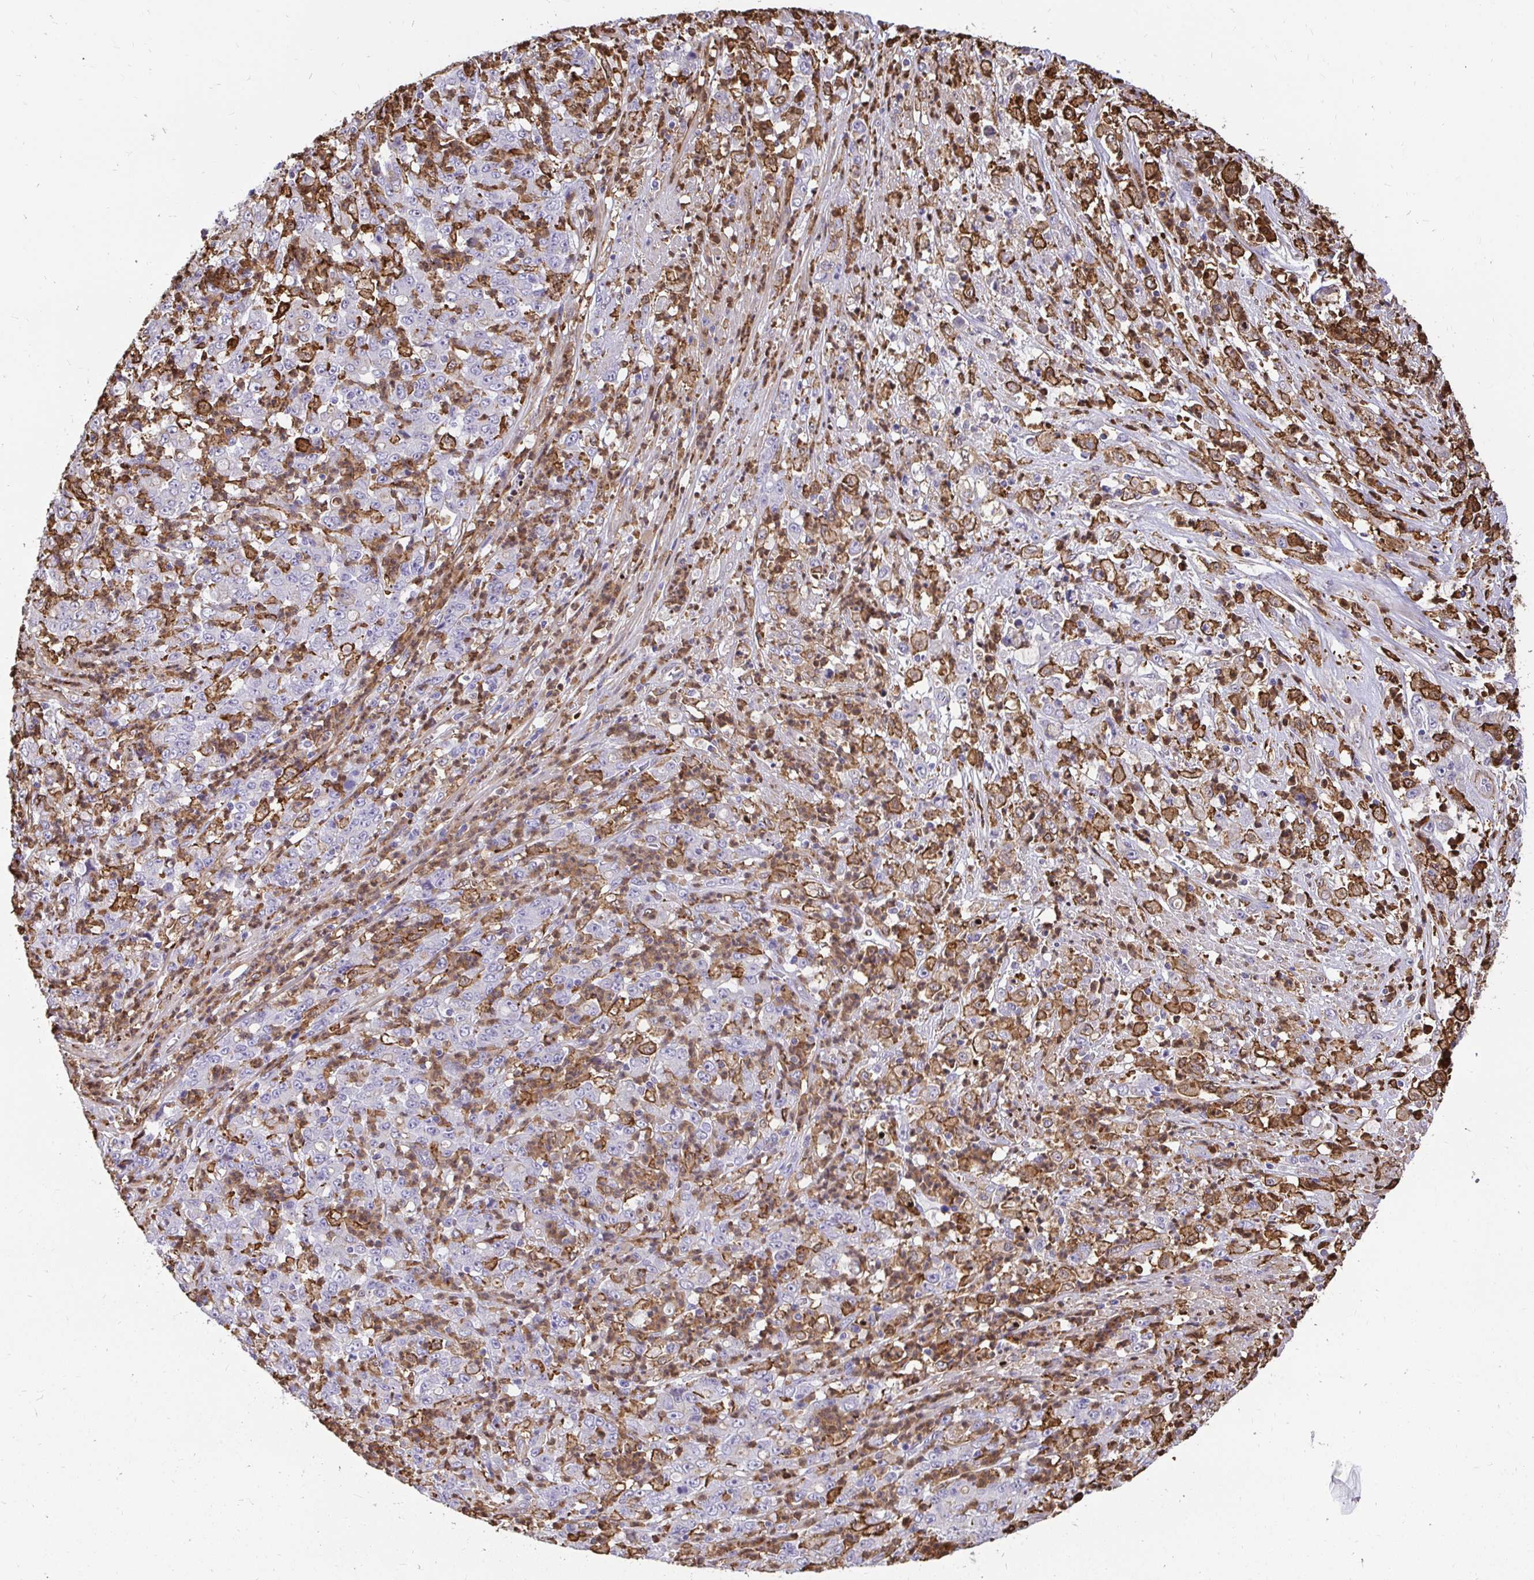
{"staining": {"intensity": "negative", "quantity": "none", "location": "none"}, "tissue": "stomach cancer", "cell_type": "Tumor cells", "image_type": "cancer", "snomed": [{"axis": "morphology", "description": "Adenocarcinoma, NOS"}, {"axis": "topography", "description": "Stomach, lower"}], "caption": "IHC image of adenocarcinoma (stomach) stained for a protein (brown), which displays no staining in tumor cells.", "gene": "GSN", "patient": {"sex": "female", "age": 71}}